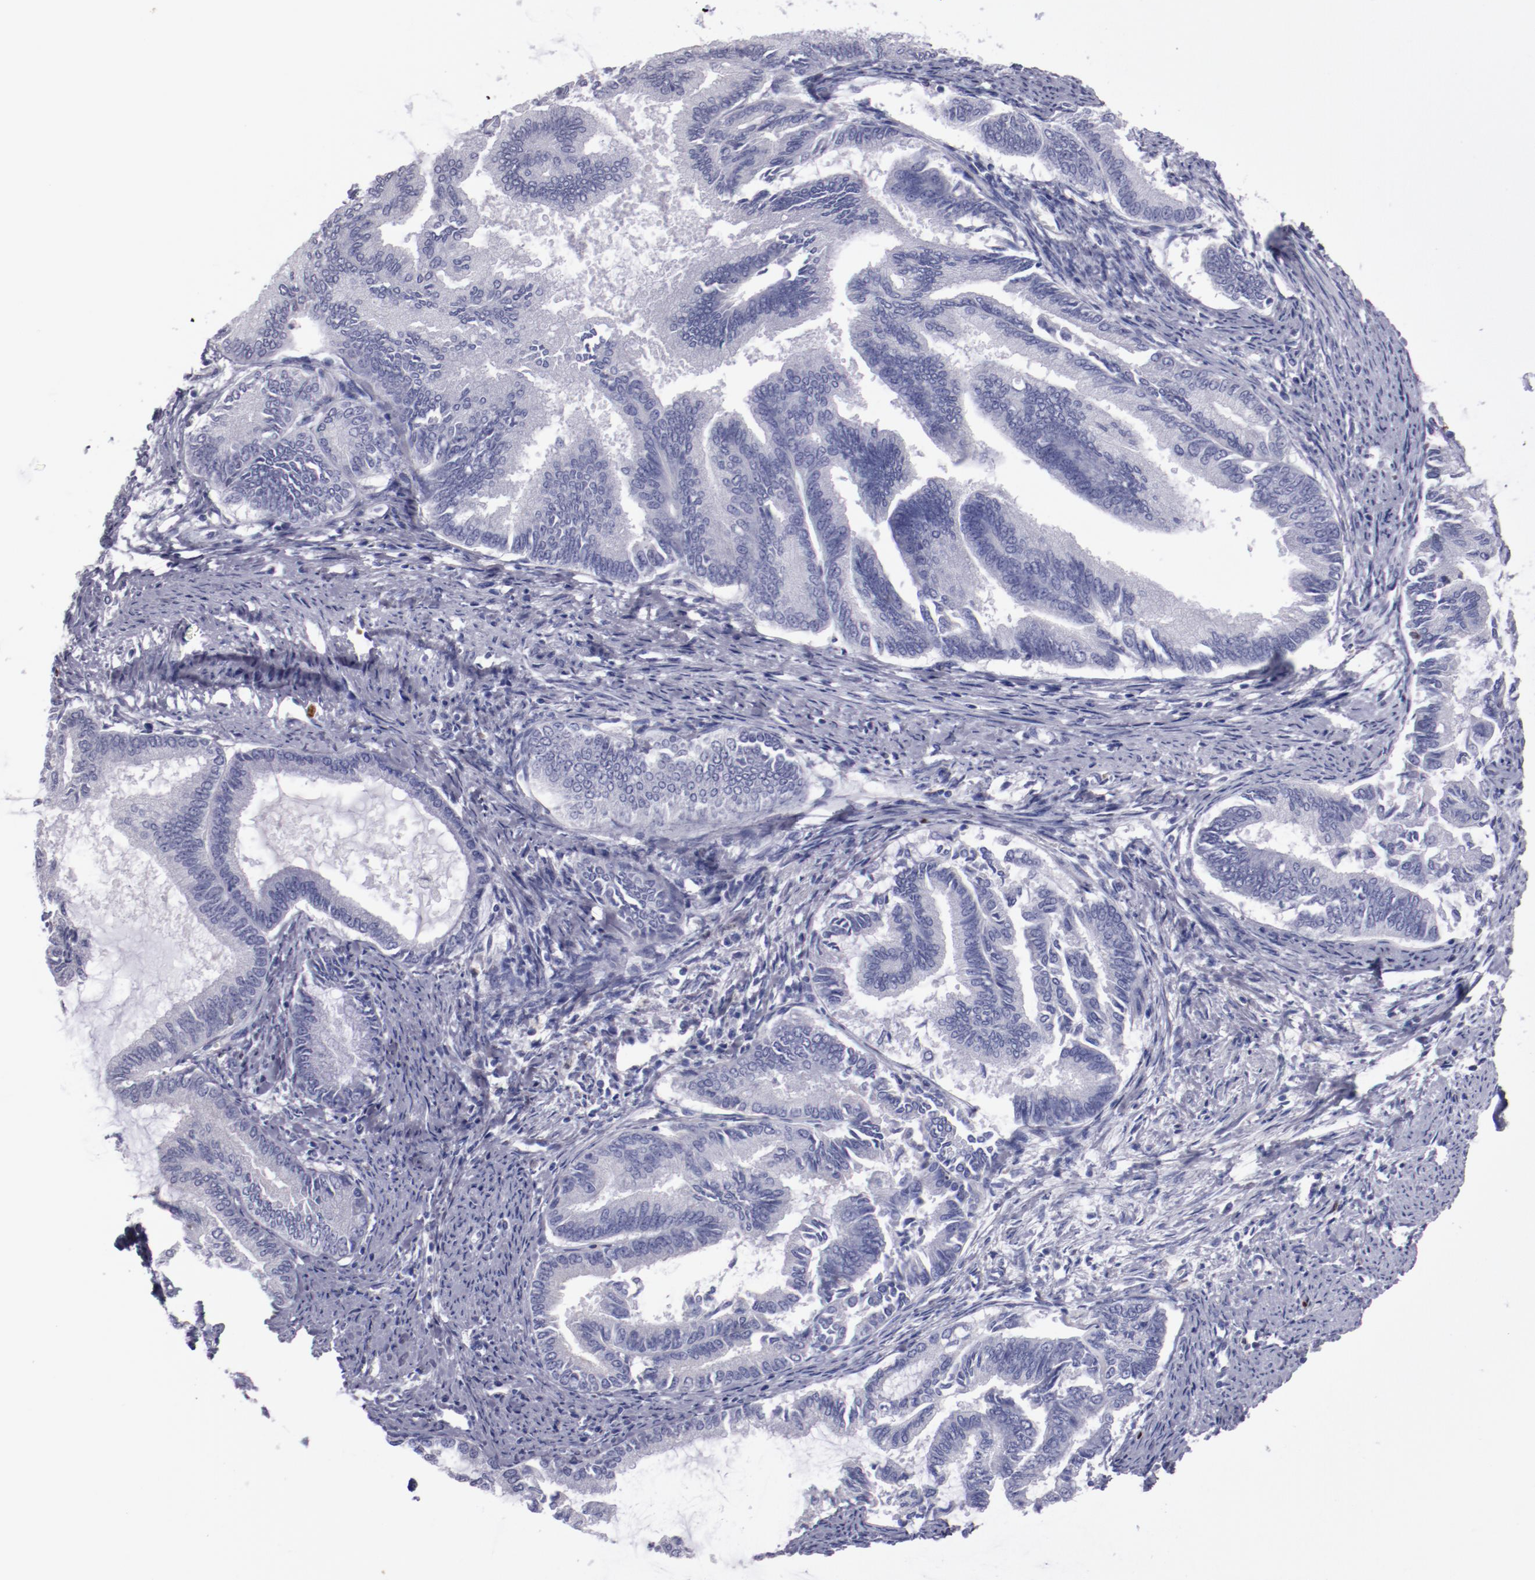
{"staining": {"intensity": "negative", "quantity": "none", "location": "none"}, "tissue": "endometrial cancer", "cell_type": "Tumor cells", "image_type": "cancer", "snomed": [{"axis": "morphology", "description": "Adenocarcinoma, NOS"}, {"axis": "topography", "description": "Endometrium"}], "caption": "Tumor cells show no significant protein positivity in adenocarcinoma (endometrial).", "gene": "IRF8", "patient": {"sex": "female", "age": 86}}